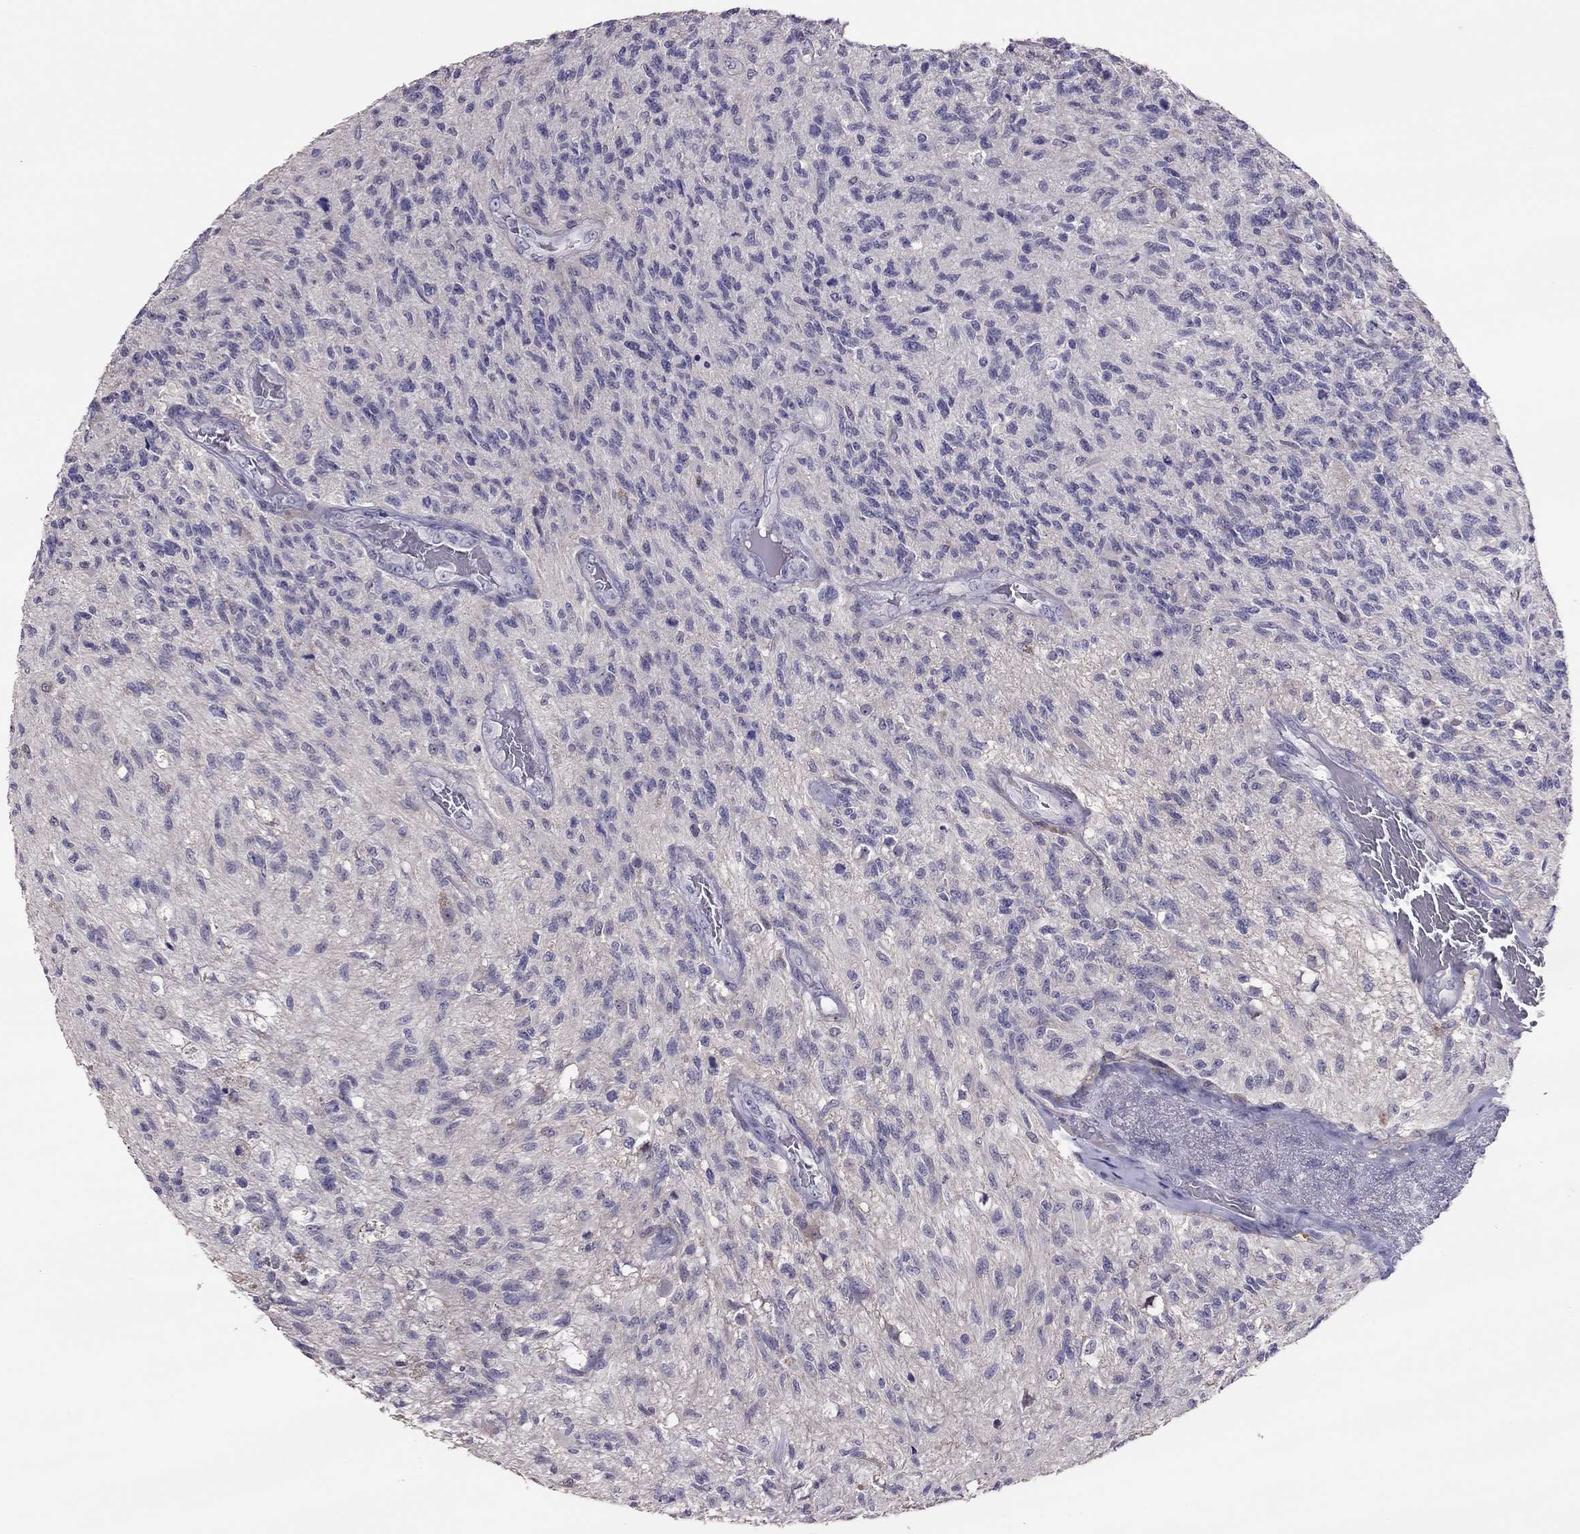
{"staining": {"intensity": "negative", "quantity": "none", "location": "none"}, "tissue": "glioma", "cell_type": "Tumor cells", "image_type": "cancer", "snomed": [{"axis": "morphology", "description": "Glioma, malignant, High grade"}, {"axis": "topography", "description": "Brain"}], "caption": "Immunohistochemistry of human glioma exhibits no expression in tumor cells.", "gene": "LRRC46", "patient": {"sex": "male", "age": 56}}